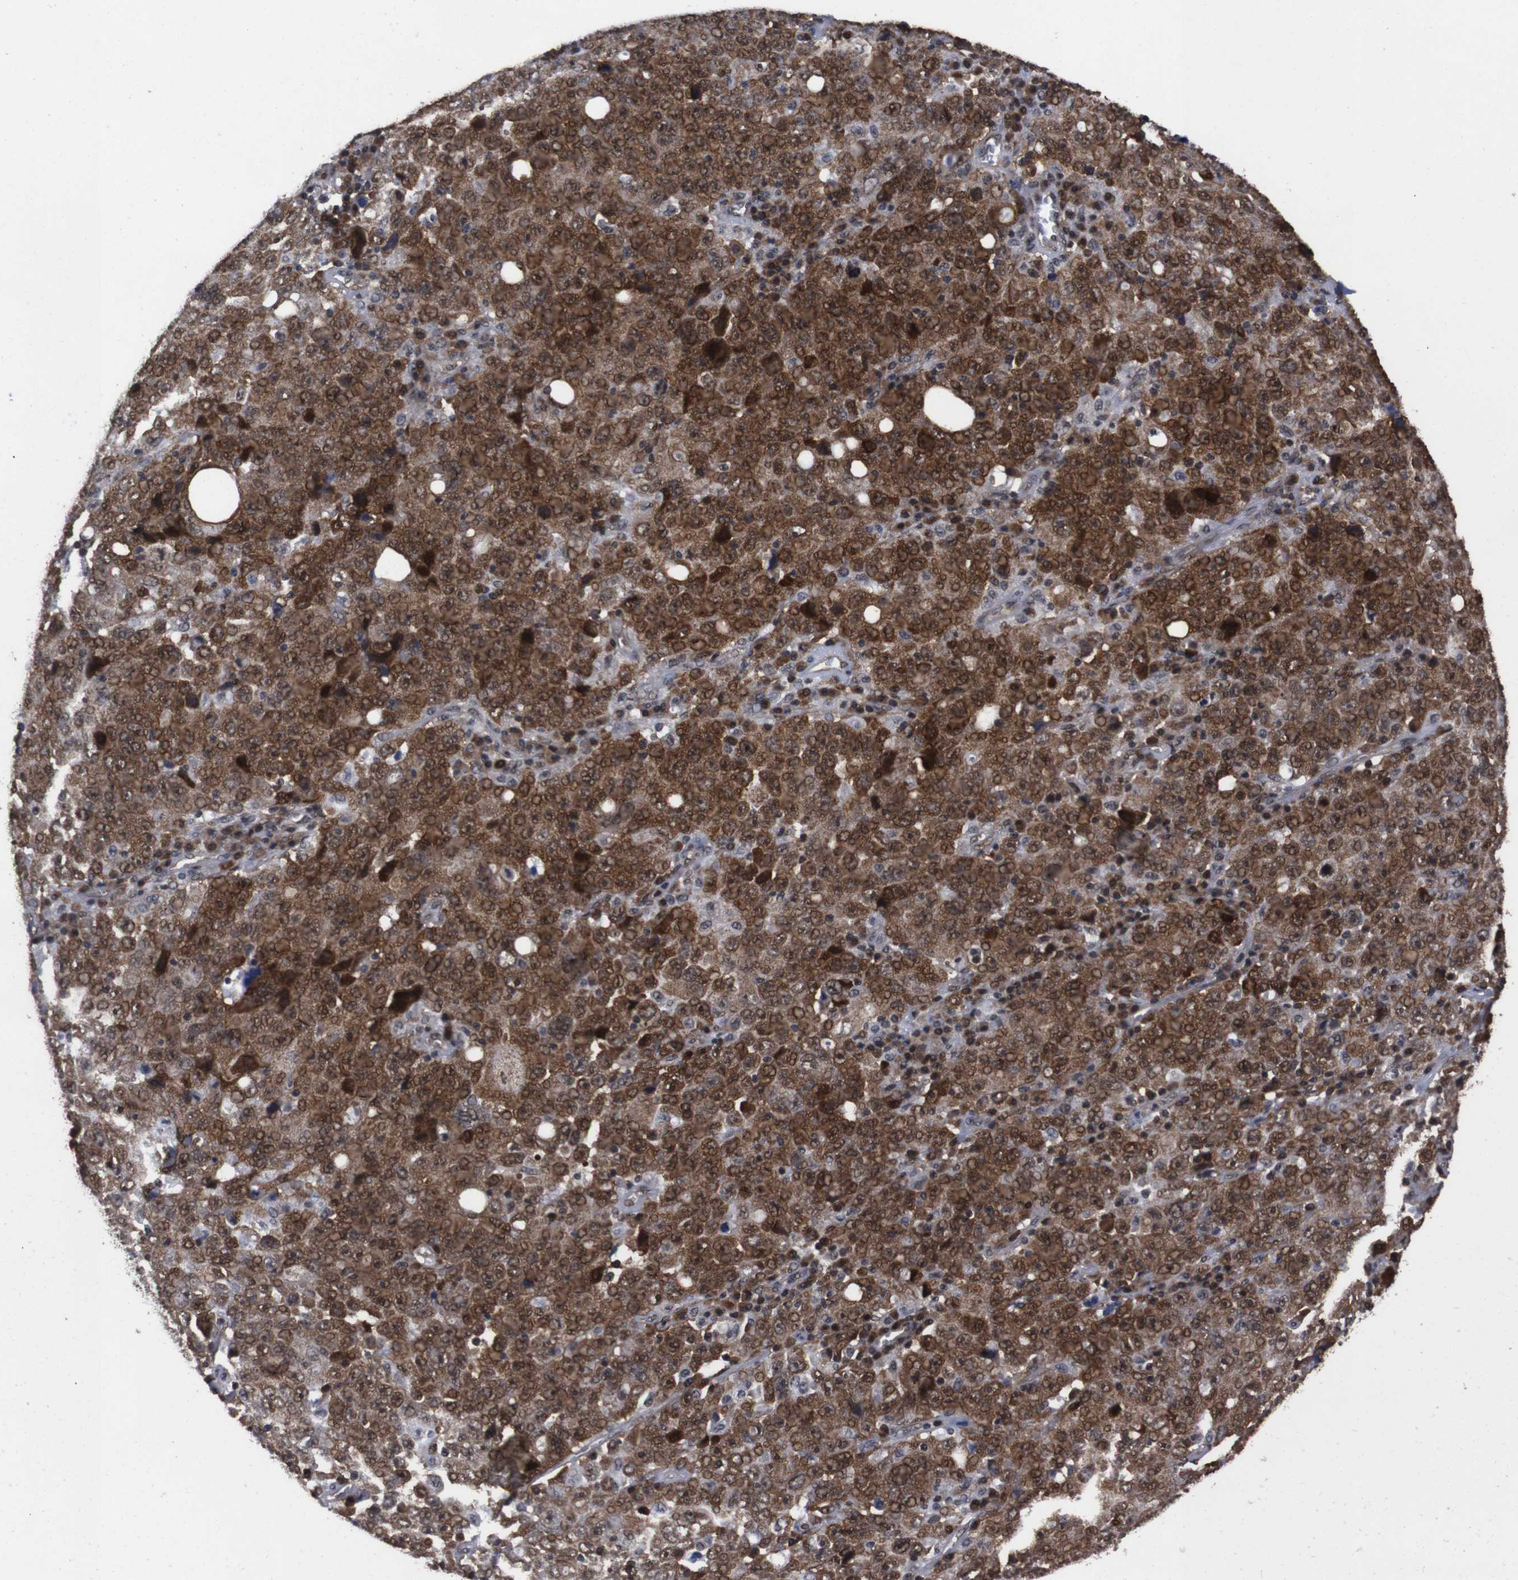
{"staining": {"intensity": "moderate", "quantity": ">75%", "location": "cytoplasmic/membranous,nuclear"}, "tissue": "ovarian cancer", "cell_type": "Tumor cells", "image_type": "cancer", "snomed": [{"axis": "morphology", "description": "Carcinoma, endometroid"}, {"axis": "topography", "description": "Ovary"}], "caption": "Ovarian endometroid carcinoma stained for a protein shows moderate cytoplasmic/membranous and nuclear positivity in tumor cells. Nuclei are stained in blue.", "gene": "UBQLN2", "patient": {"sex": "female", "age": 62}}